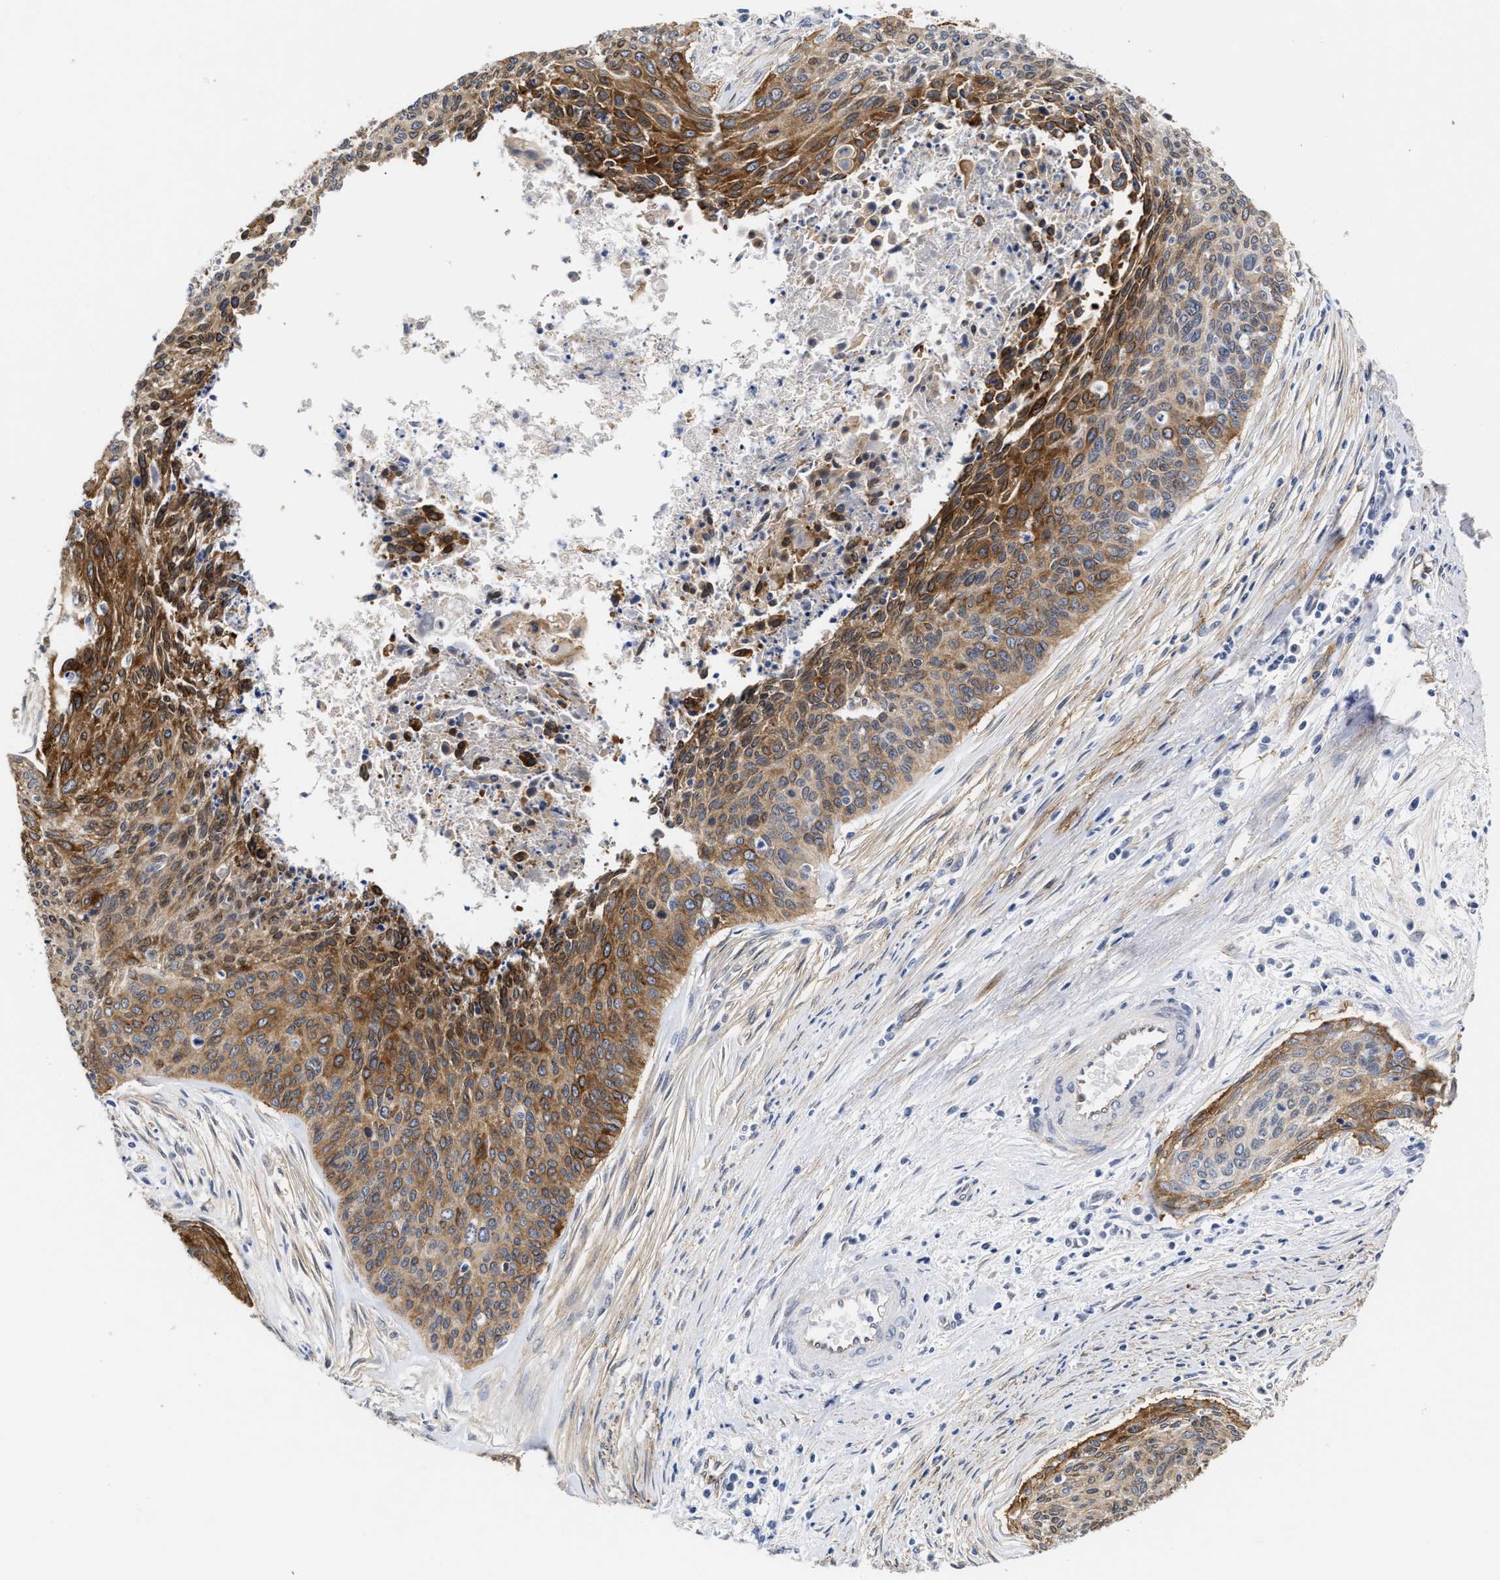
{"staining": {"intensity": "strong", "quantity": ">75%", "location": "cytoplasmic/membranous"}, "tissue": "cervical cancer", "cell_type": "Tumor cells", "image_type": "cancer", "snomed": [{"axis": "morphology", "description": "Squamous cell carcinoma, NOS"}, {"axis": "topography", "description": "Cervix"}], "caption": "Protein staining demonstrates strong cytoplasmic/membranous positivity in about >75% of tumor cells in cervical cancer (squamous cell carcinoma).", "gene": "AHNAK2", "patient": {"sex": "female", "age": 55}}